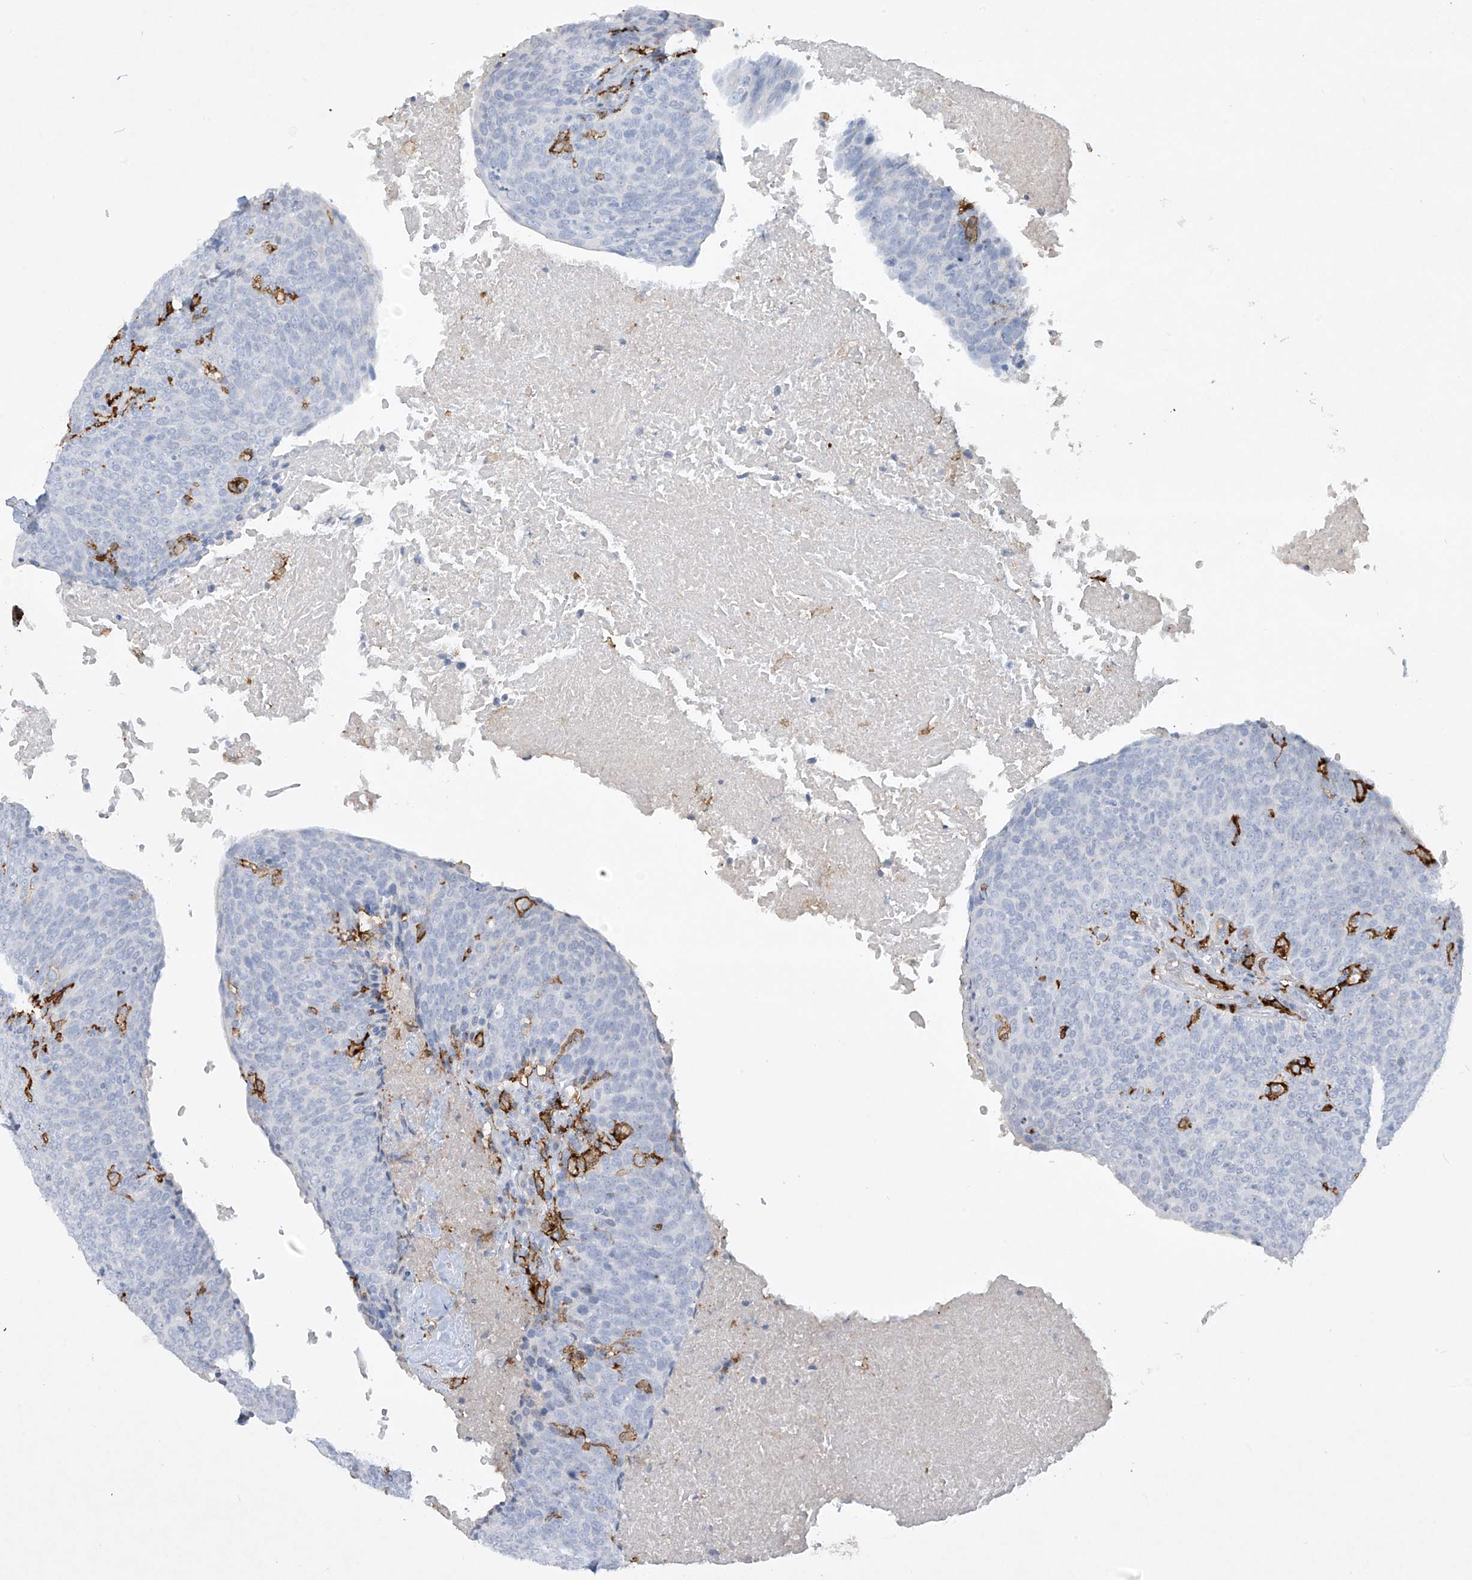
{"staining": {"intensity": "negative", "quantity": "none", "location": "none"}, "tissue": "head and neck cancer", "cell_type": "Tumor cells", "image_type": "cancer", "snomed": [{"axis": "morphology", "description": "Squamous cell carcinoma, NOS"}, {"axis": "morphology", "description": "Squamous cell carcinoma, metastatic, NOS"}, {"axis": "topography", "description": "Lymph node"}, {"axis": "topography", "description": "Head-Neck"}], "caption": "This is a photomicrograph of immunohistochemistry staining of metastatic squamous cell carcinoma (head and neck), which shows no expression in tumor cells.", "gene": "FCGR3A", "patient": {"sex": "male", "age": 62}}